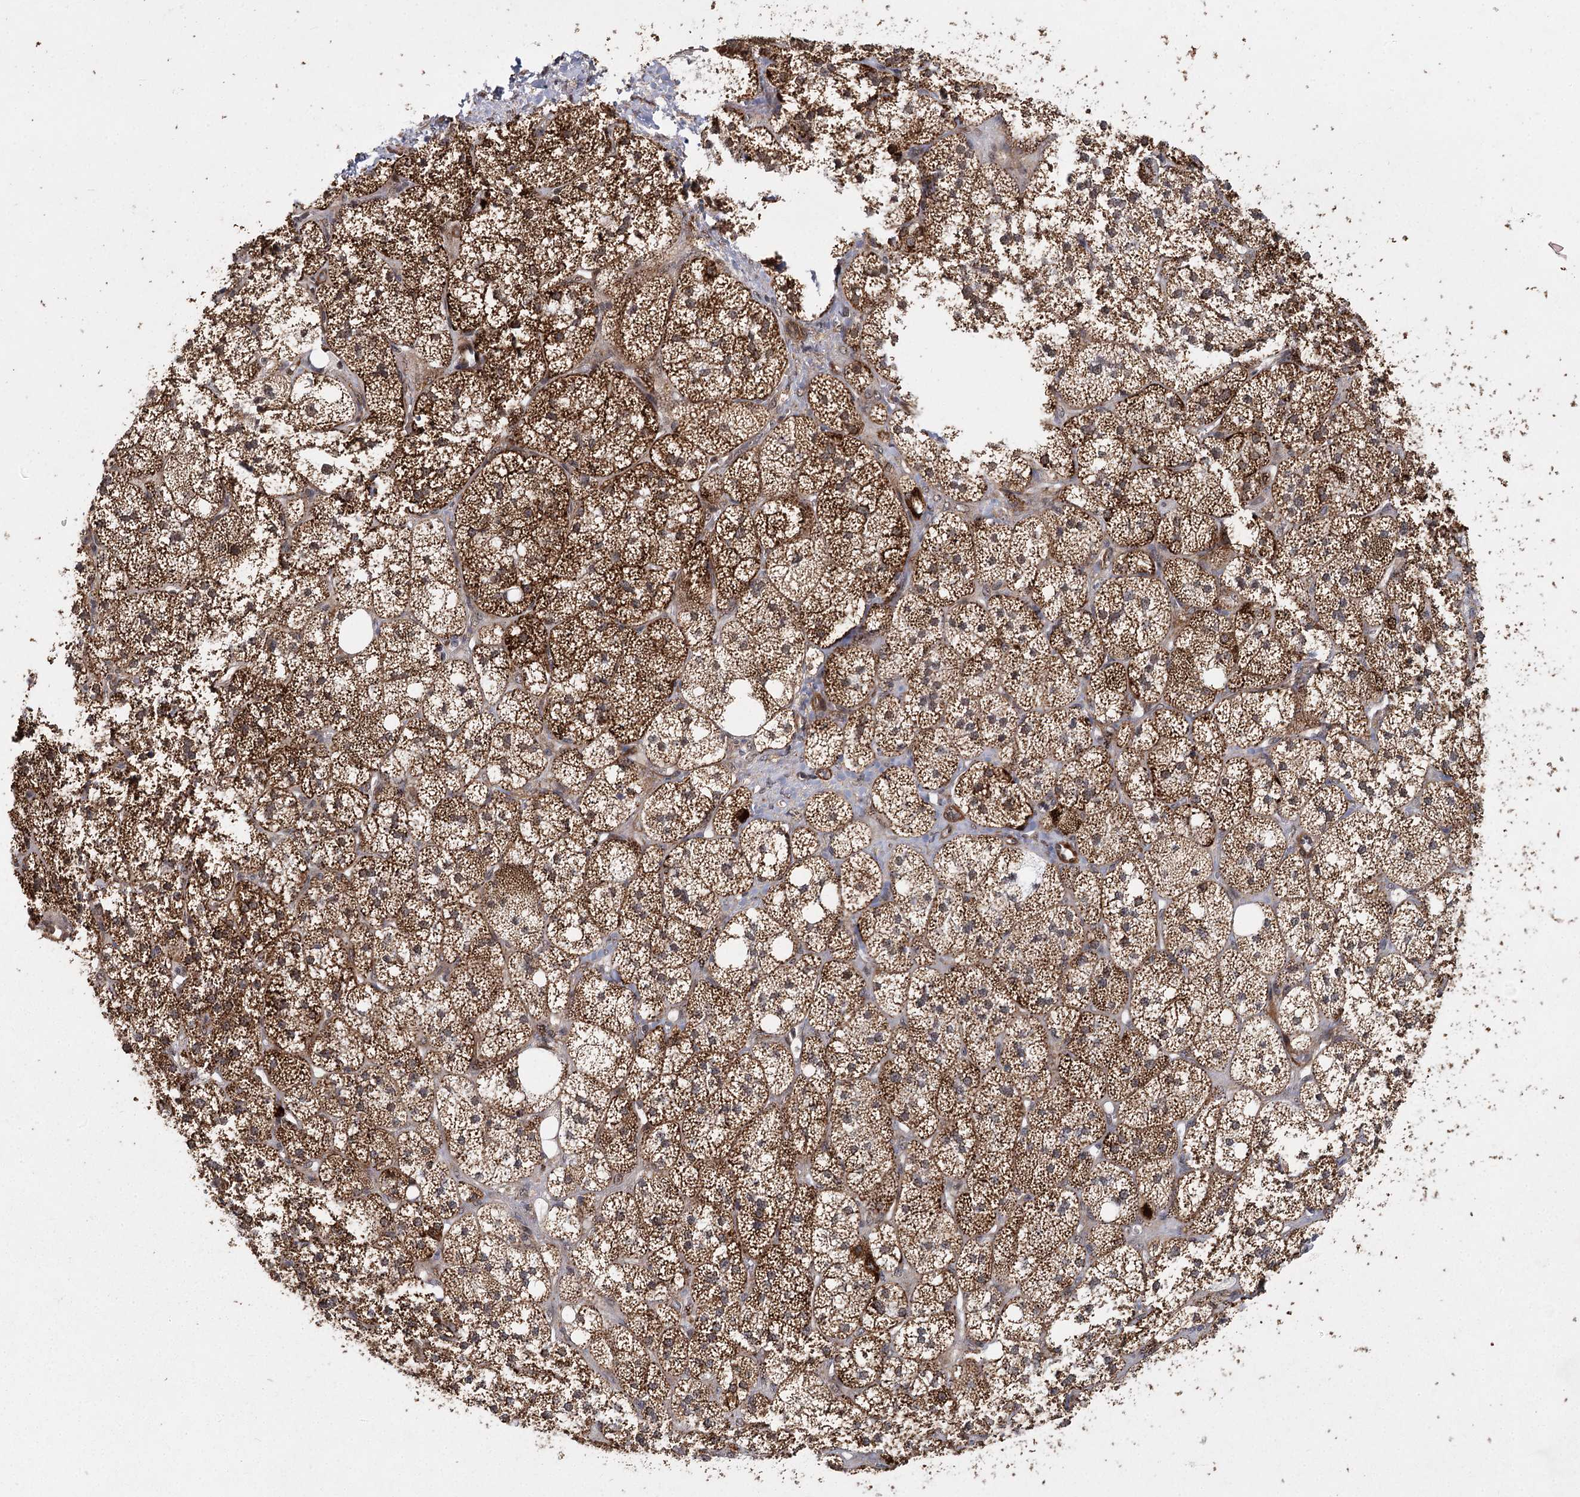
{"staining": {"intensity": "strong", "quantity": ">75%", "location": "cytoplasmic/membranous,nuclear"}, "tissue": "adrenal gland", "cell_type": "Glandular cells", "image_type": "normal", "snomed": [{"axis": "morphology", "description": "Normal tissue, NOS"}, {"axis": "topography", "description": "Adrenal gland"}], "caption": "Protein expression analysis of normal human adrenal gland reveals strong cytoplasmic/membranous,nuclear staining in about >75% of glandular cells. (DAB (3,3'-diaminobenzidine) = brown stain, brightfield microscopy at high magnification).", "gene": "ZCCHC24", "patient": {"sex": "male", "age": 61}}